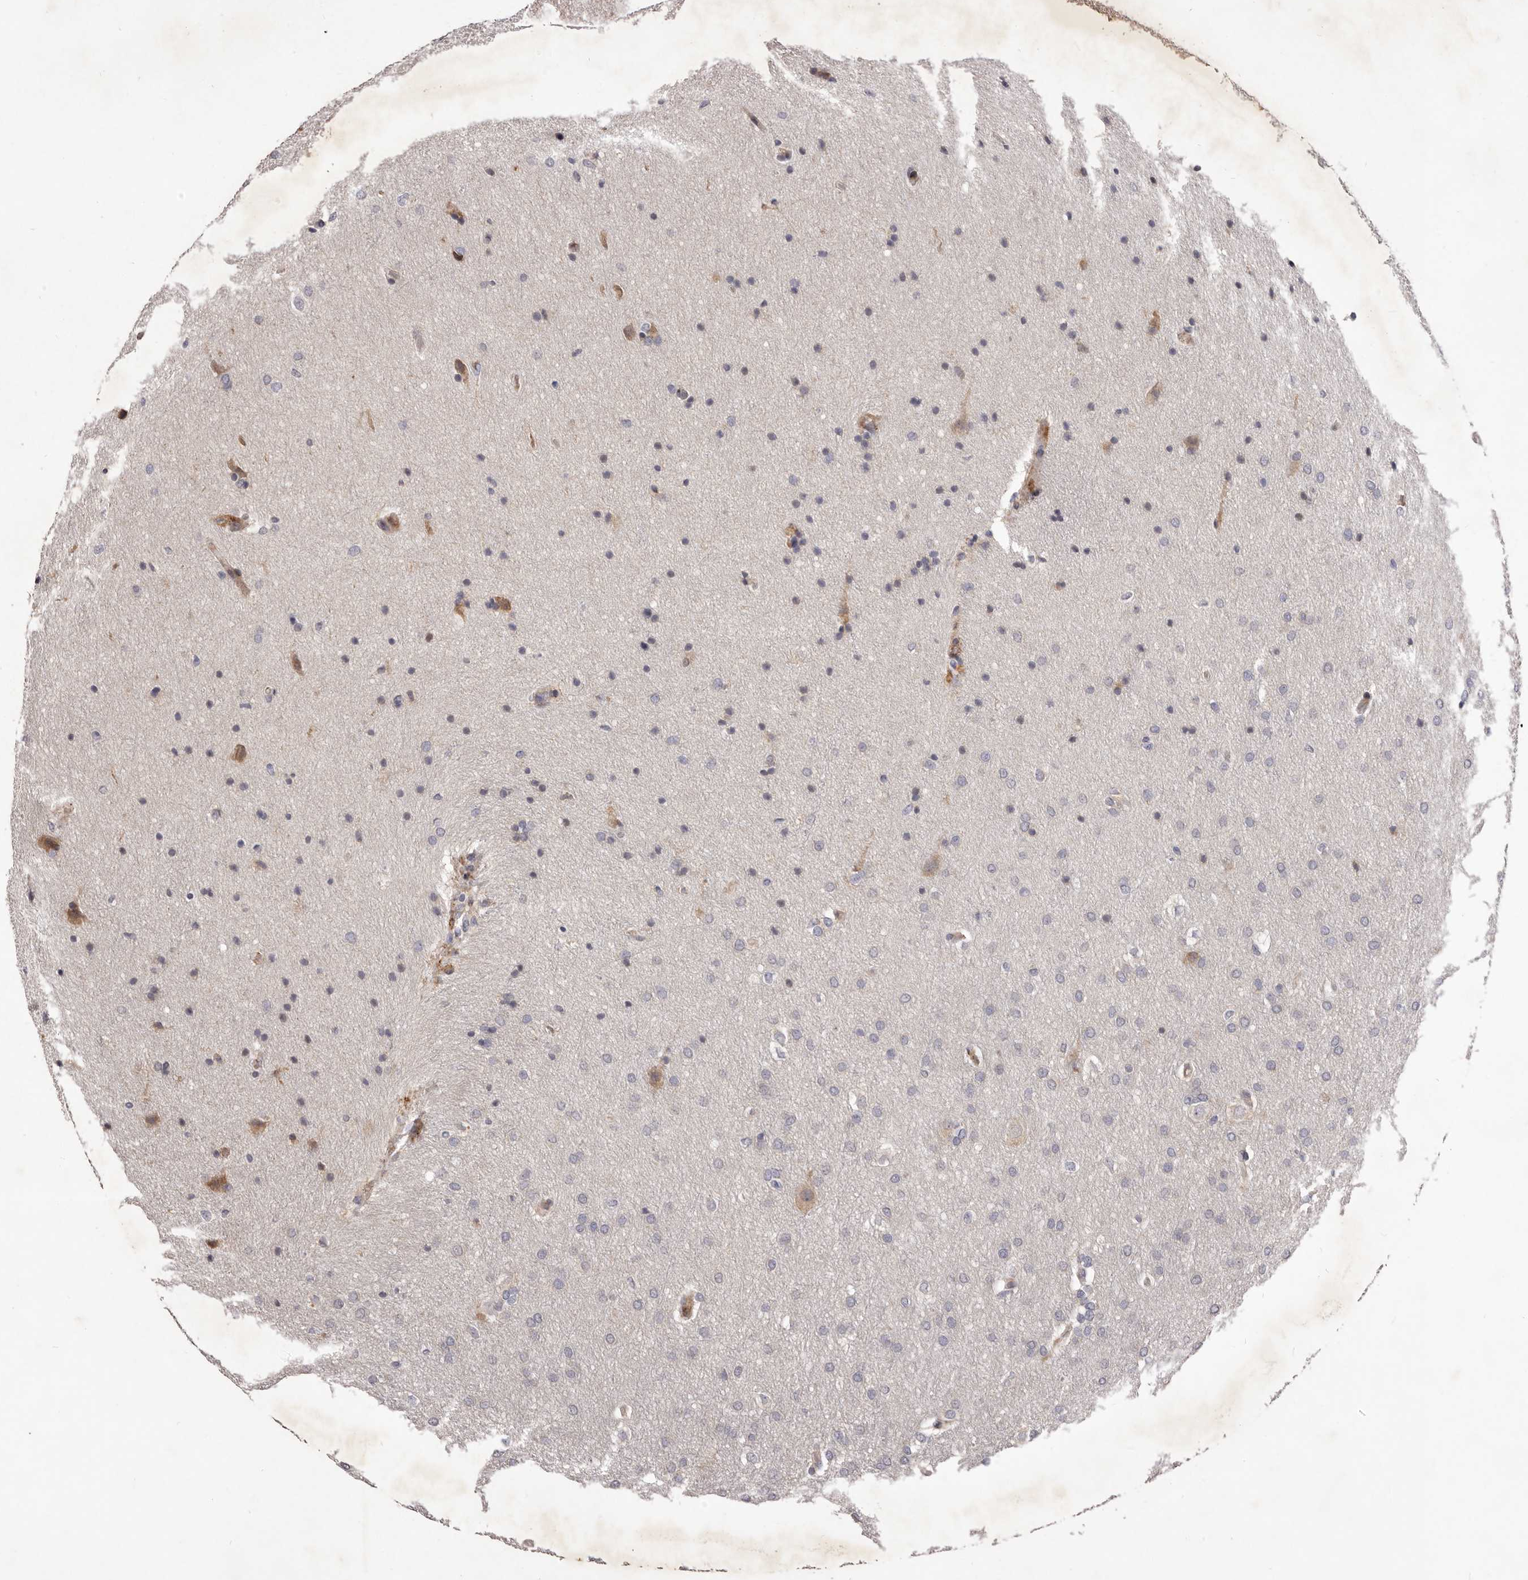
{"staining": {"intensity": "negative", "quantity": "none", "location": "none"}, "tissue": "glioma", "cell_type": "Tumor cells", "image_type": "cancer", "snomed": [{"axis": "morphology", "description": "Glioma, malignant, Low grade"}, {"axis": "topography", "description": "Brain"}], "caption": "Immunohistochemistry (IHC) of human glioma exhibits no expression in tumor cells.", "gene": "ALPK1", "patient": {"sex": "female", "age": 37}}